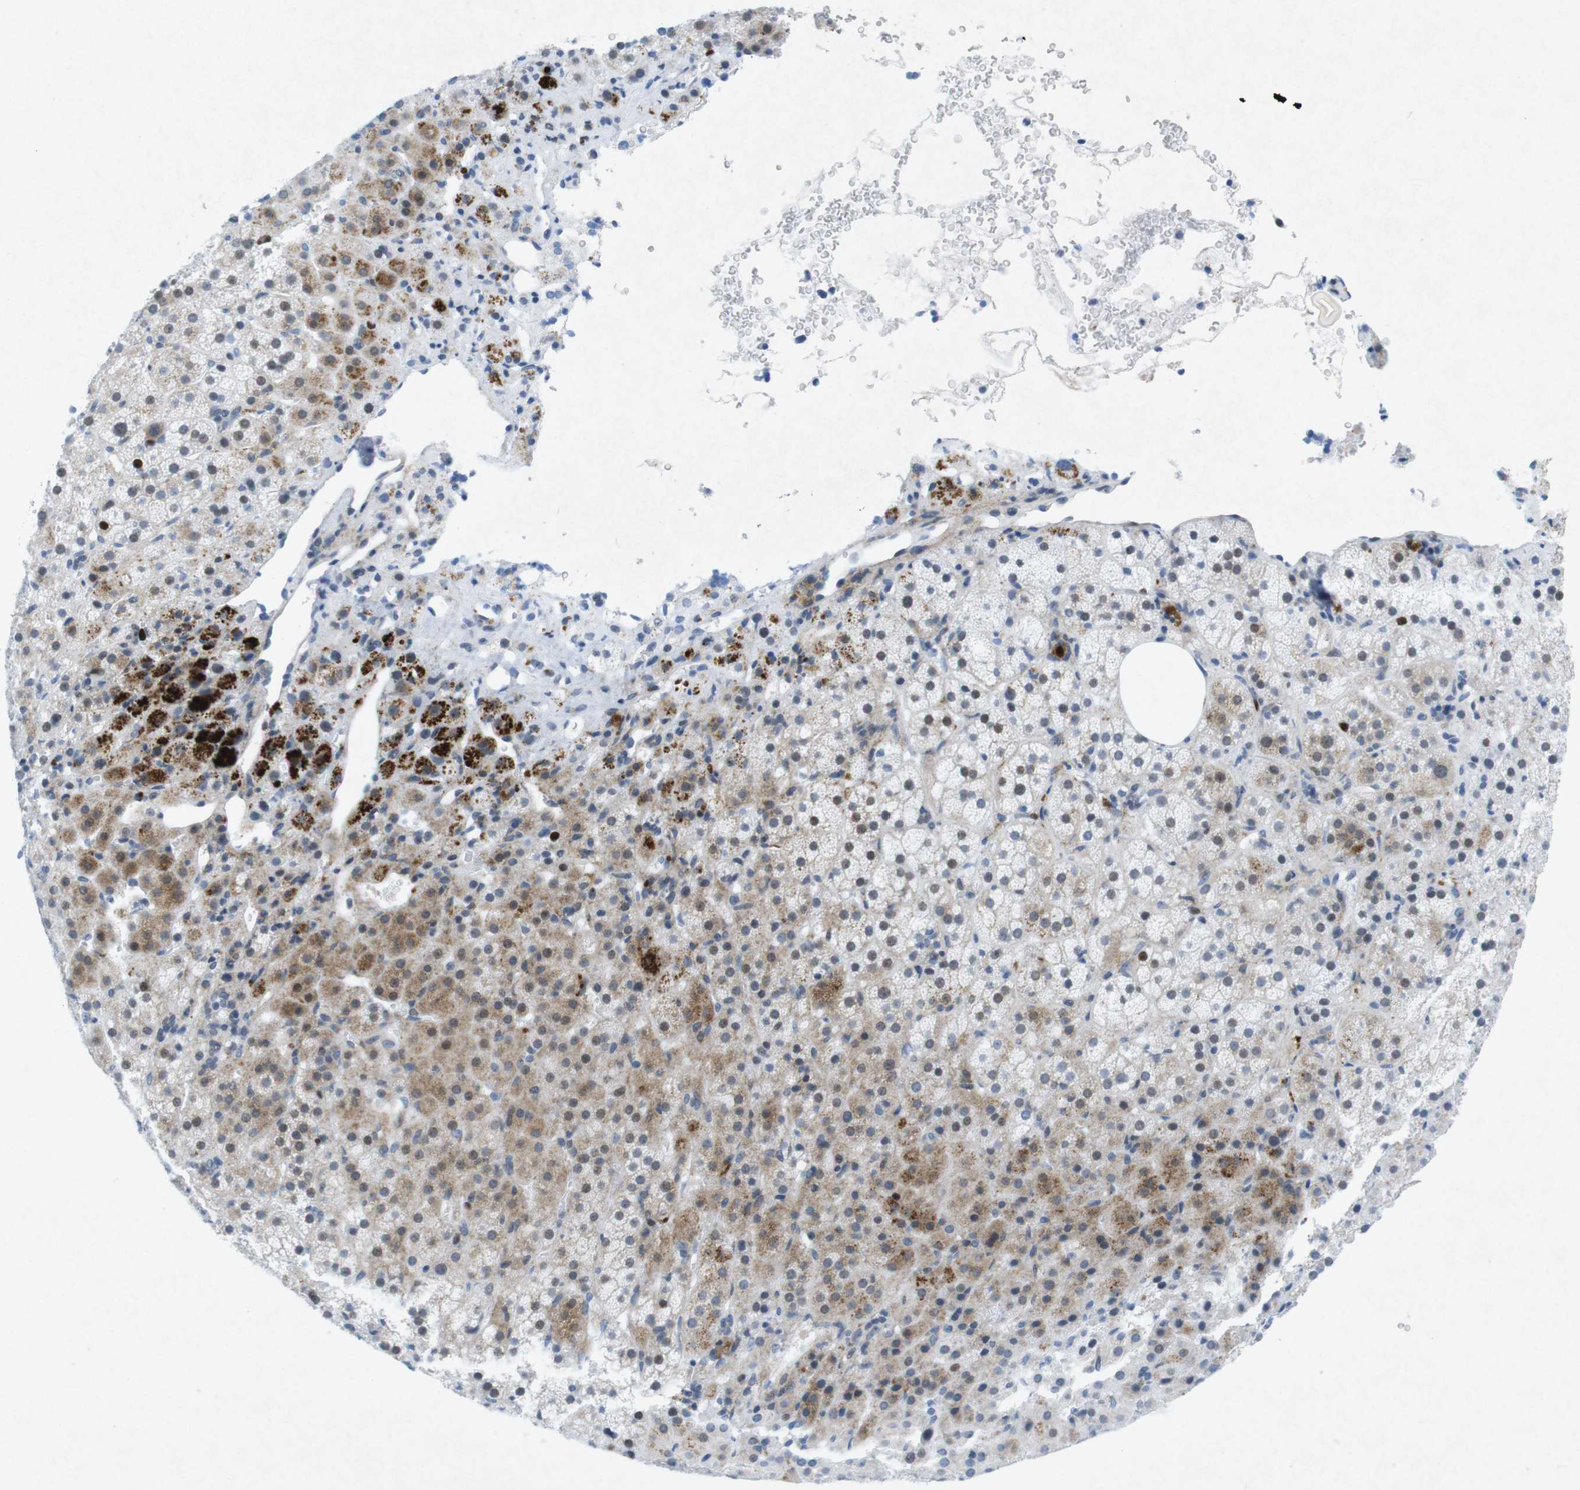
{"staining": {"intensity": "strong", "quantity": "<25%", "location": "cytoplasmic/membranous,nuclear"}, "tissue": "adrenal gland", "cell_type": "Glandular cells", "image_type": "normal", "snomed": [{"axis": "morphology", "description": "Normal tissue, NOS"}, {"axis": "topography", "description": "Adrenal gland"}], "caption": "Strong cytoplasmic/membranous,nuclear staining is identified in about <25% of glandular cells in benign adrenal gland. (DAB IHC, brown staining for protein, blue staining for nuclei).", "gene": "CHAF1A", "patient": {"sex": "female", "age": 57}}